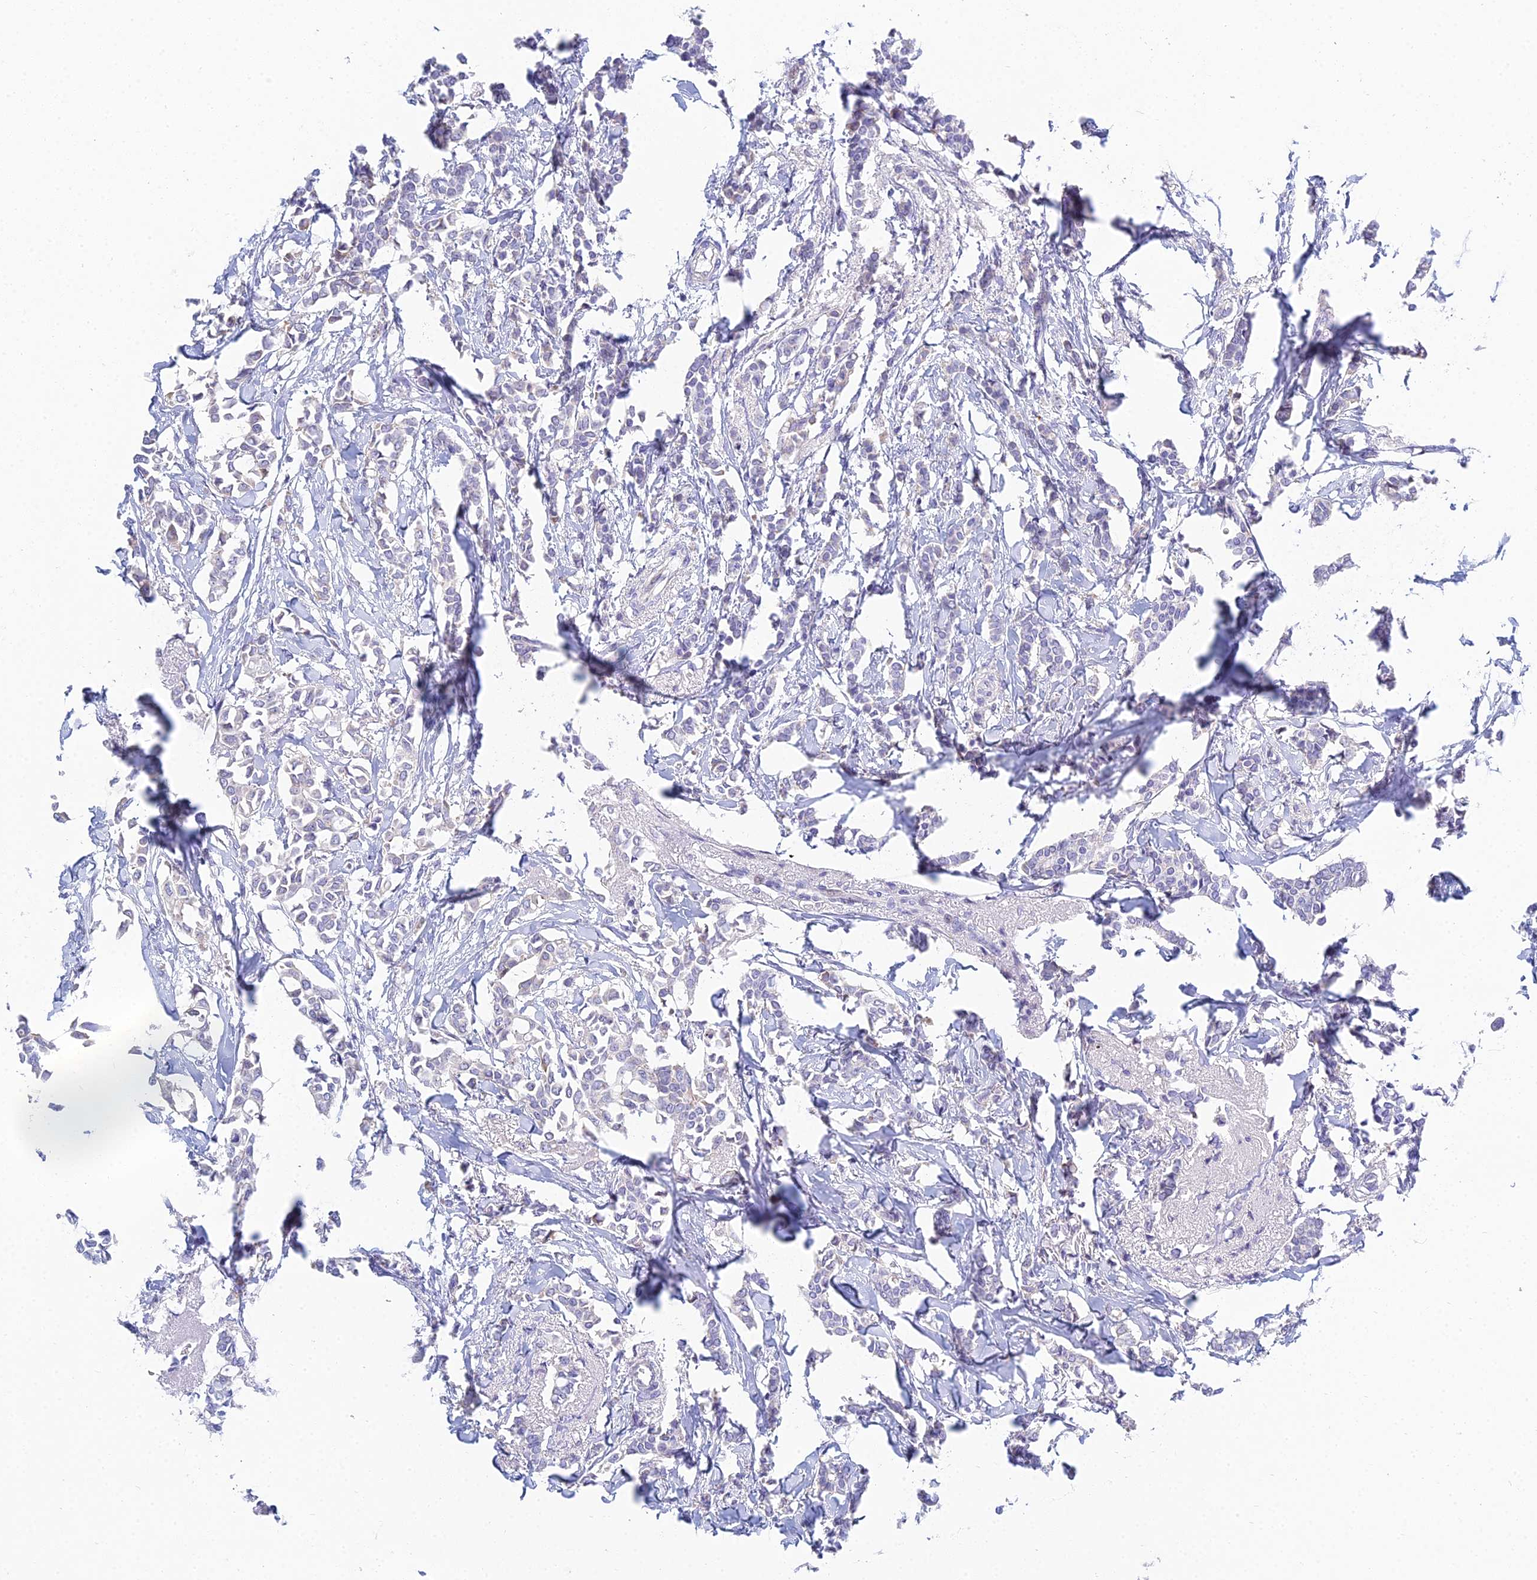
{"staining": {"intensity": "negative", "quantity": "none", "location": "none"}, "tissue": "breast cancer", "cell_type": "Tumor cells", "image_type": "cancer", "snomed": [{"axis": "morphology", "description": "Duct carcinoma"}, {"axis": "topography", "description": "Breast"}], "caption": "Immunohistochemical staining of human infiltrating ductal carcinoma (breast) exhibits no significant positivity in tumor cells. (Immunohistochemistry, brightfield microscopy, high magnification).", "gene": "PRR13", "patient": {"sex": "female", "age": 41}}